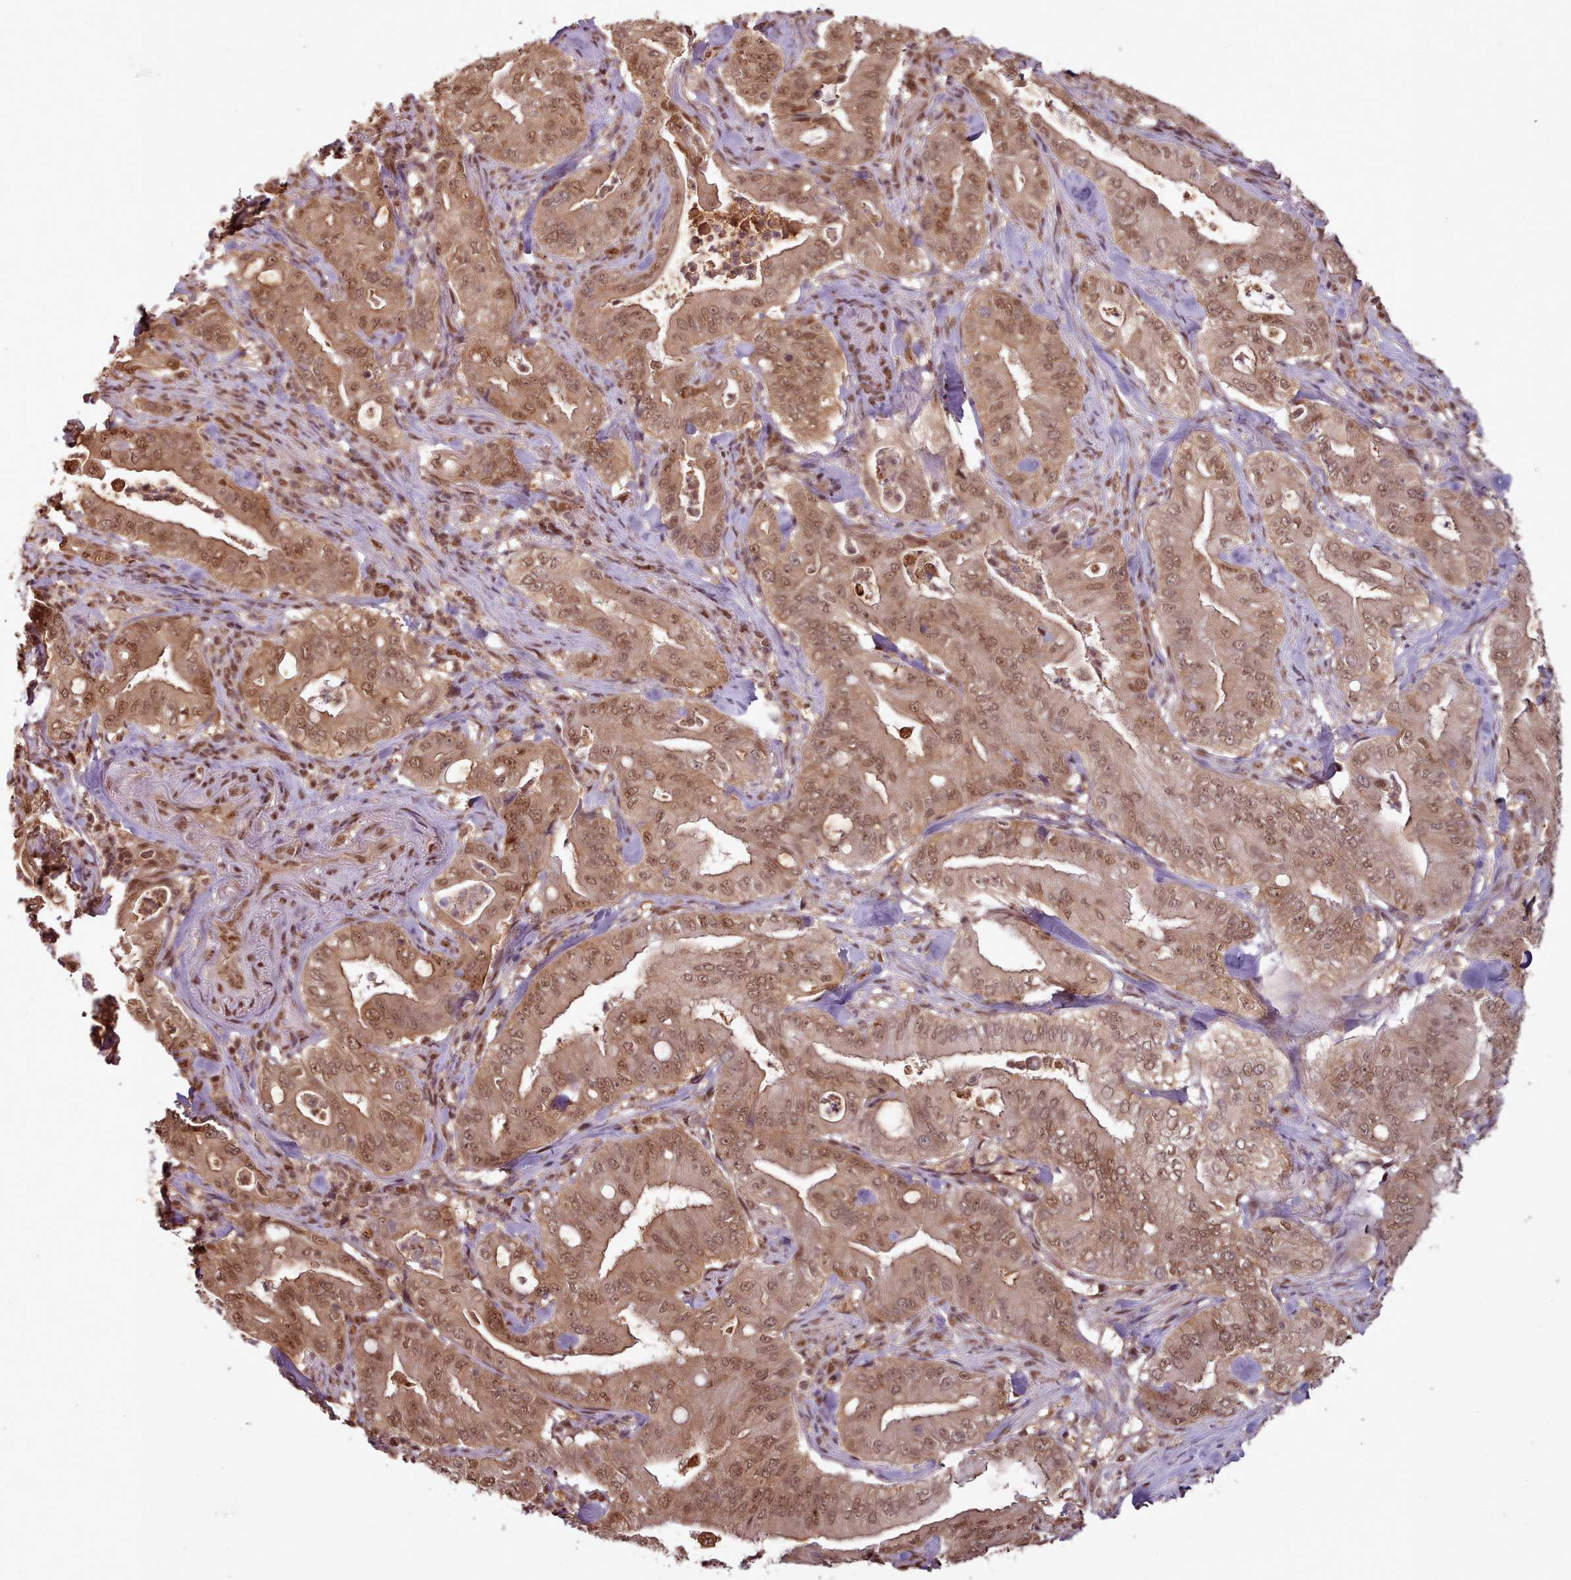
{"staining": {"intensity": "moderate", "quantity": ">75%", "location": "cytoplasmic/membranous,nuclear"}, "tissue": "pancreatic cancer", "cell_type": "Tumor cells", "image_type": "cancer", "snomed": [{"axis": "morphology", "description": "Adenocarcinoma, NOS"}, {"axis": "topography", "description": "Pancreas"}], "caption": "Pancreatic adenocarcinoma was stained to show a protein in brown. There is medium levels of moderate cytoplasmic/membranous and nuclear expression in approximately >75% of tumor cells.", "gene": "RPS27A", "patient": {"sex": "male", "age": 71}}